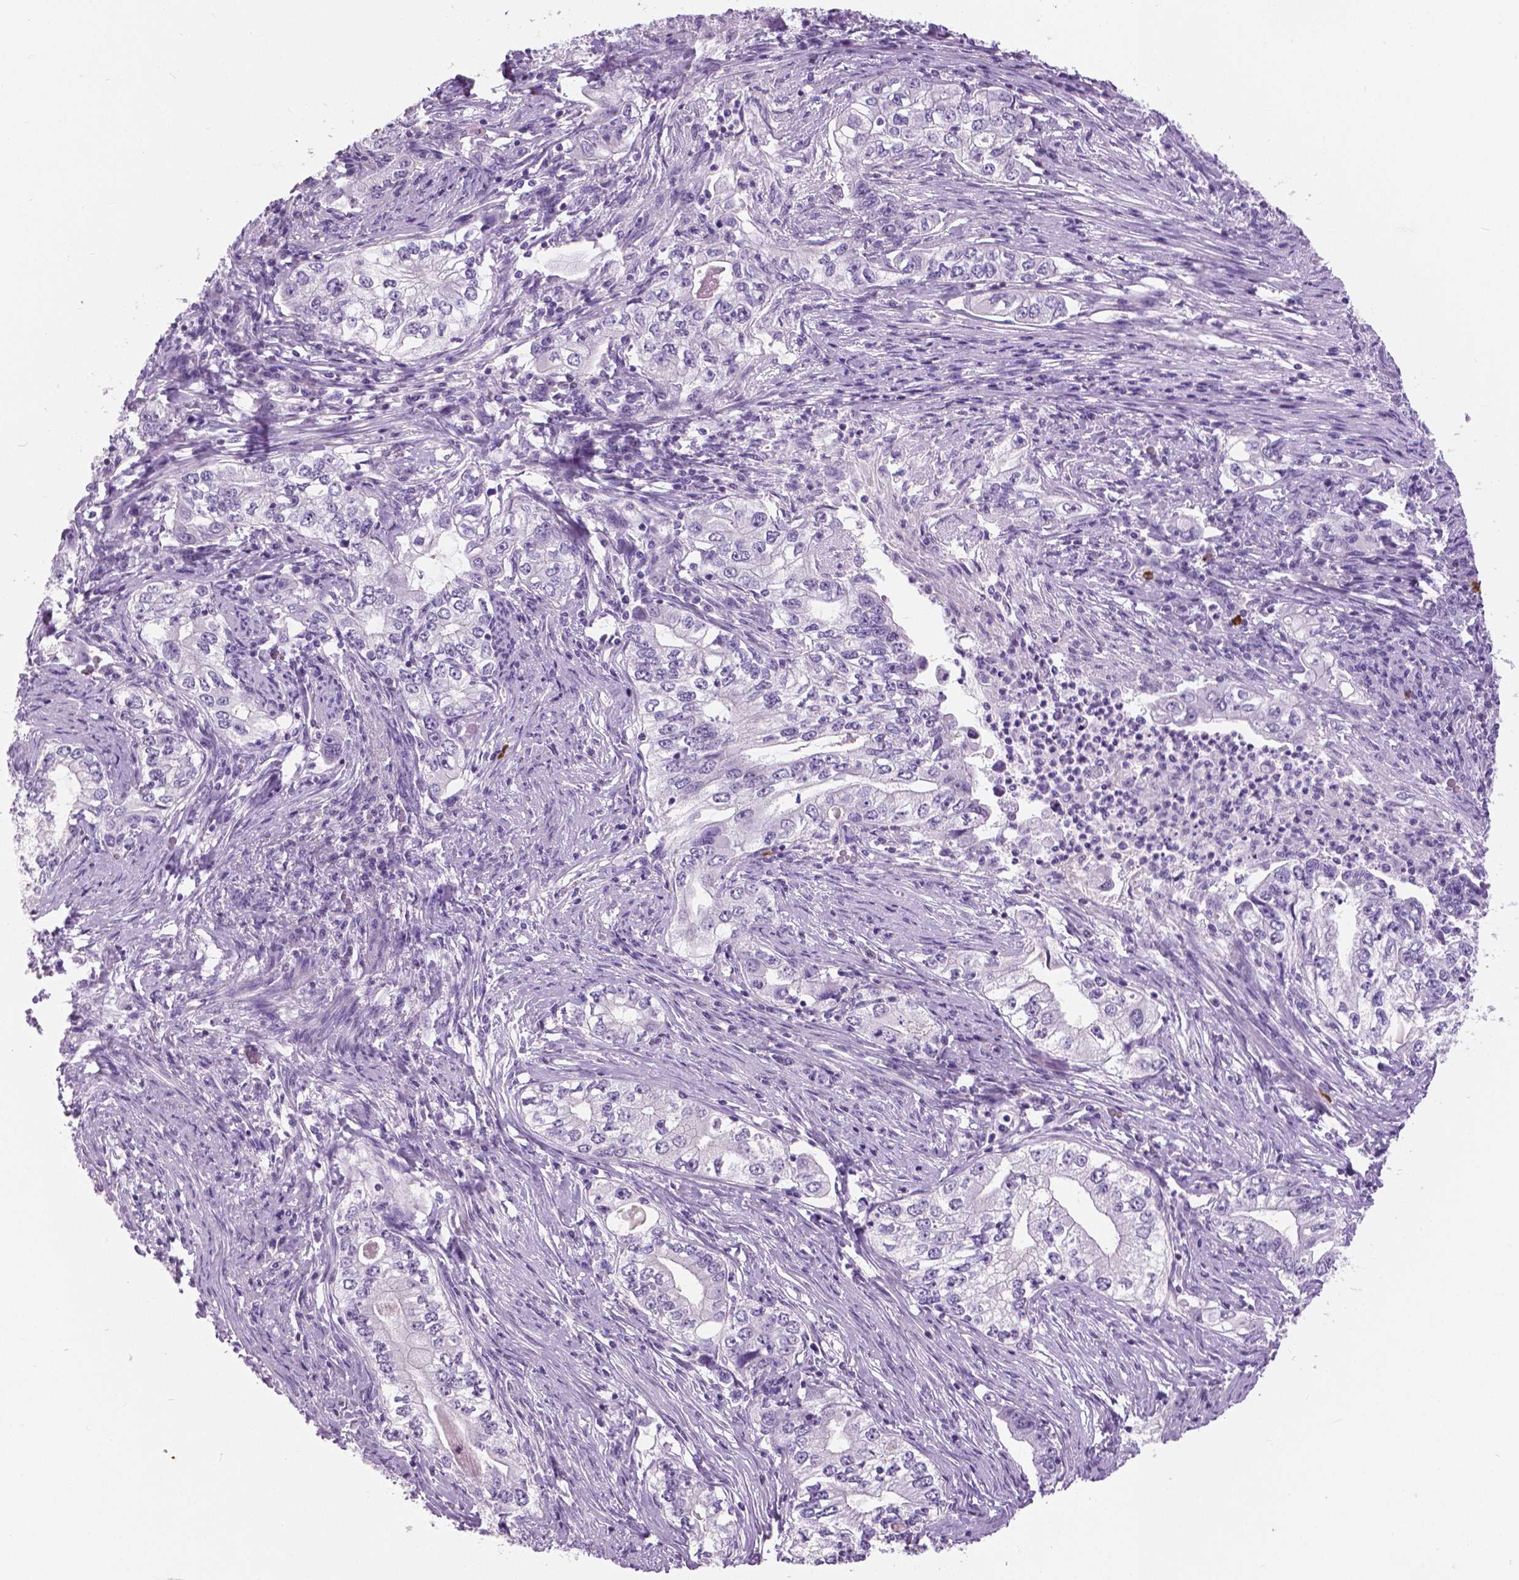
{"staining": {"intensity": "negative", "quantity": "none", "location": "none"}, "tissue": "stomach cancer", "cell_type": "Tumor cells", "image_type": "cancer", "snomed": [{"axis": "morphology", "description": "Adenocarcinoma, NOS"}, {"axis": "topography", "description": "Stomach, lower"}], "caption": "A histopathology image of stomach cancer (adenocarcinoma) stained for a protein displays no brown staining in tumor cells.", "gene": "MYOM1", "patient": {"sex": "female", "age": 72}}